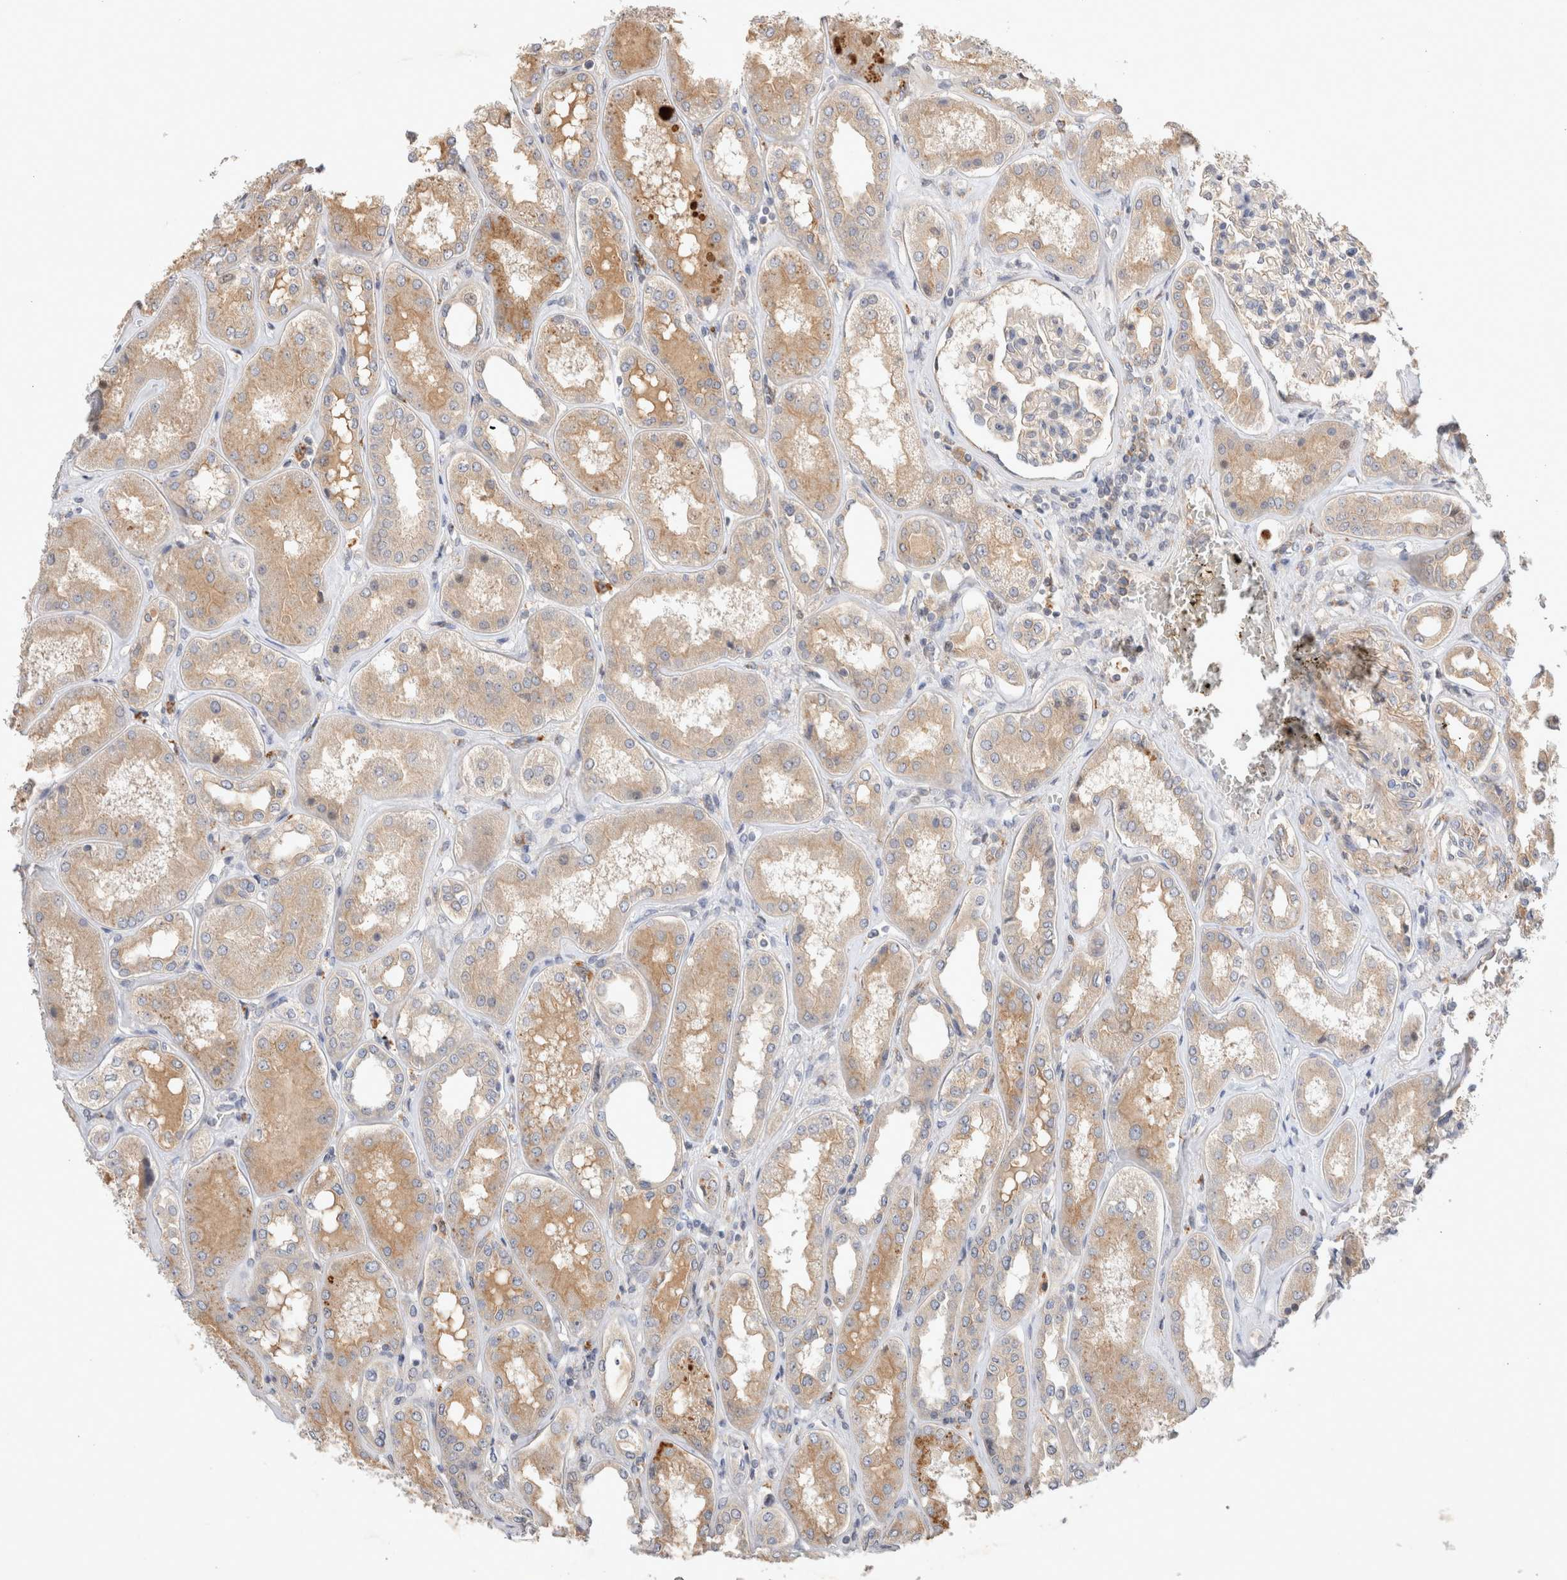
{"staining": {"intensity": "weak", "quantity": "25%-75%", "location": "cytoplasmic/membranous"}, "tissue": "kidney", "cell_type": "Cells in glomeruli", "image_type": "normal", "snomed": [{"axis": "morphology", "description": "Normal tissue, NOS"}, {"axis": "topography", "description": "Kidney"}], "caption": "Benign kidney reveals weak cytoplasmic/membranous positivity in approximately 25%-75% of cells in glomeruli (DAB (3,3'-diaminobenzidine) IHC, brown staining for protein, blue staining for nuclei)..", "gene": "HTT", "patient": {"sex": "female", "age": 56}}